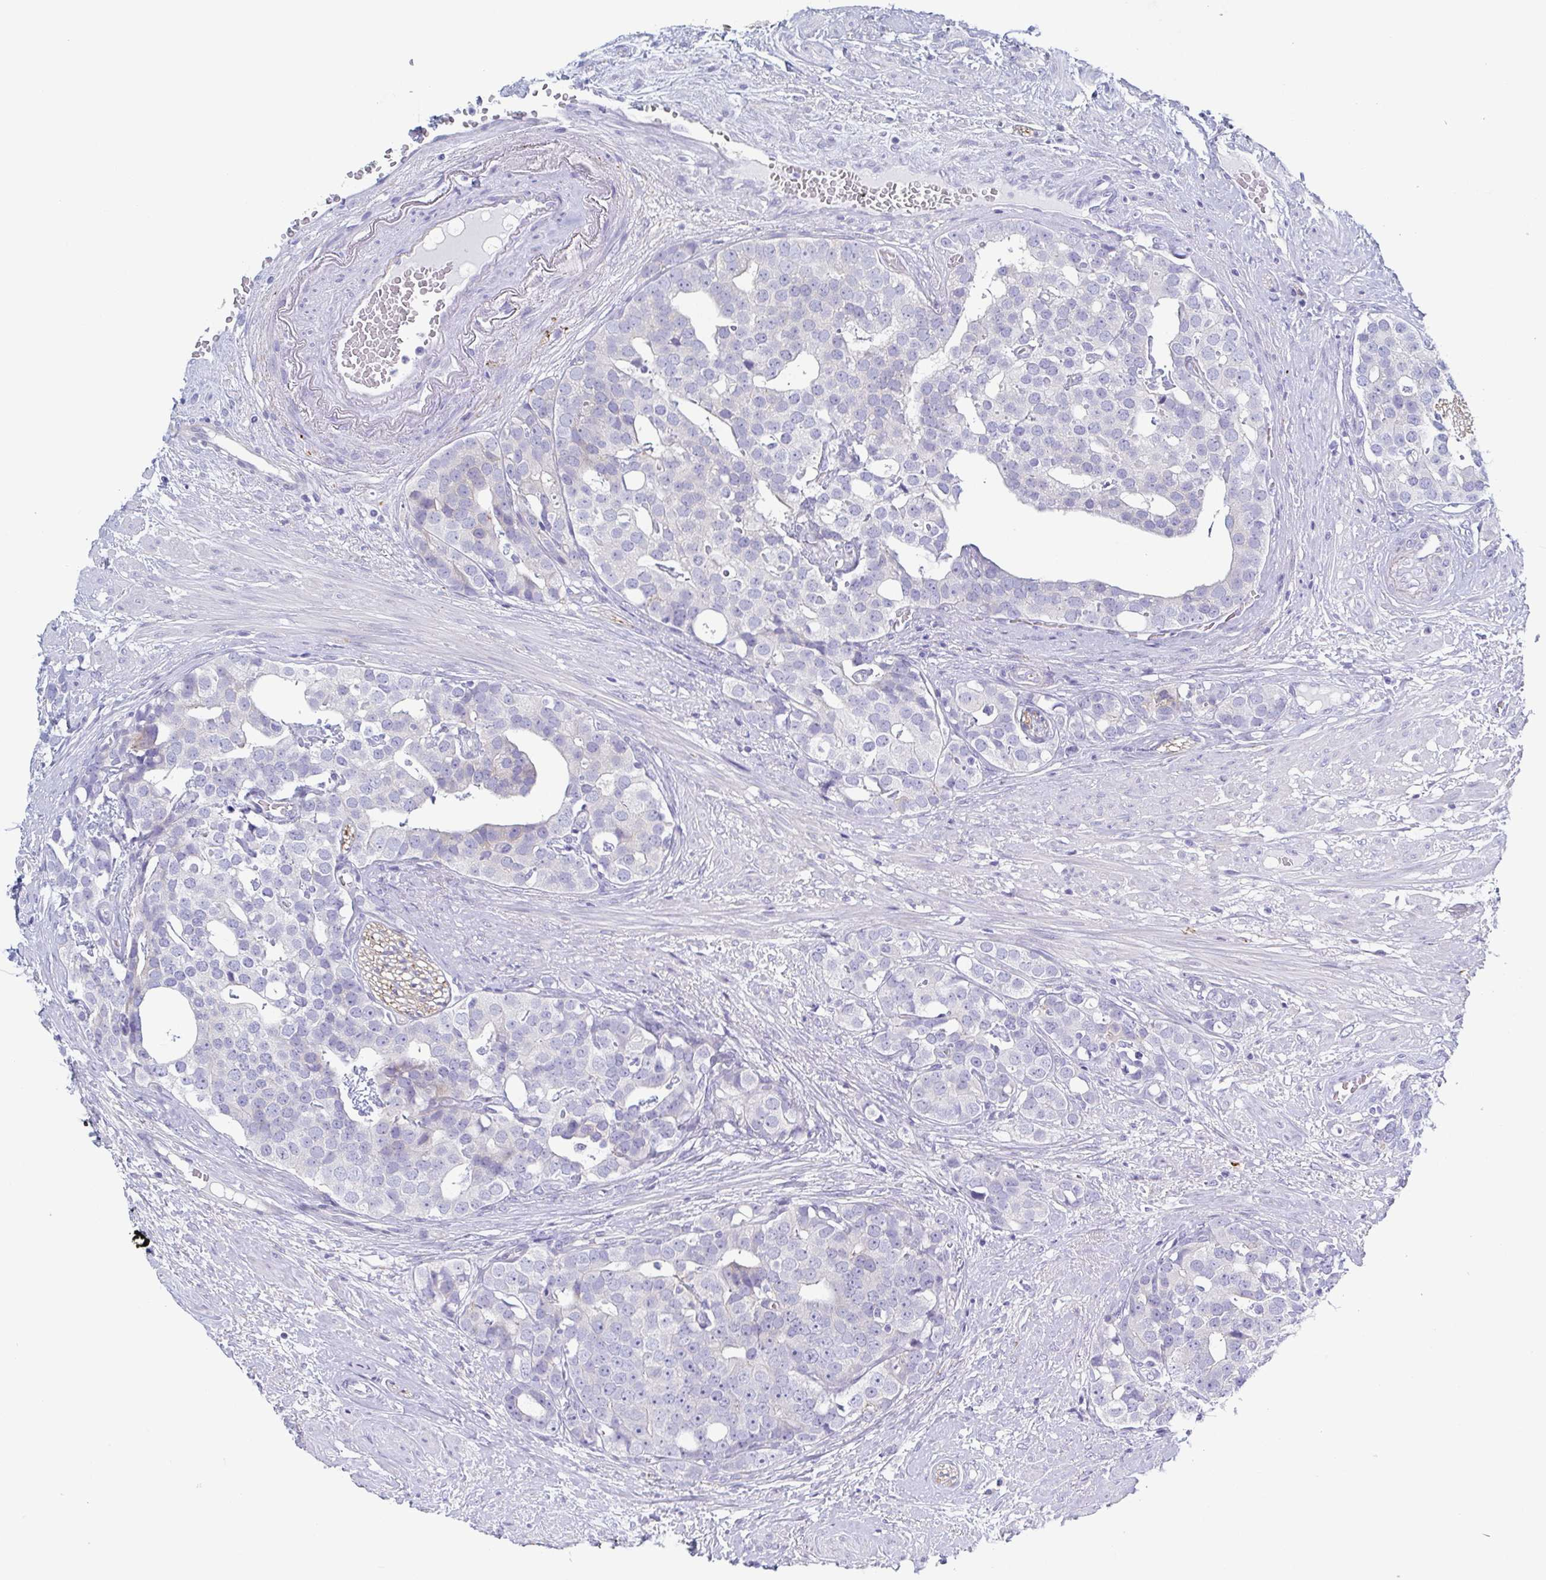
{"staining": {"intensity": "negative", "quantity": "none", "location": "none"}, "tissue": "prostate cancer", "cell_type": "Tumor cells", "image_type": "cancer", "snomed": [{"axis": "morphology", "description": "Adenocarcinoma, High grade"}, {"axis": "topography", "description": "Prostate"}], "caption": "IHC histopathology image of neoplastic tissue: human prostate cancer stained with DAB (3,3'-diaminobenzidine) shows no significant protein expression in tumor cells.", "gene": "DYNC1I1", "patient": {"sex": "male", "age": 71}}